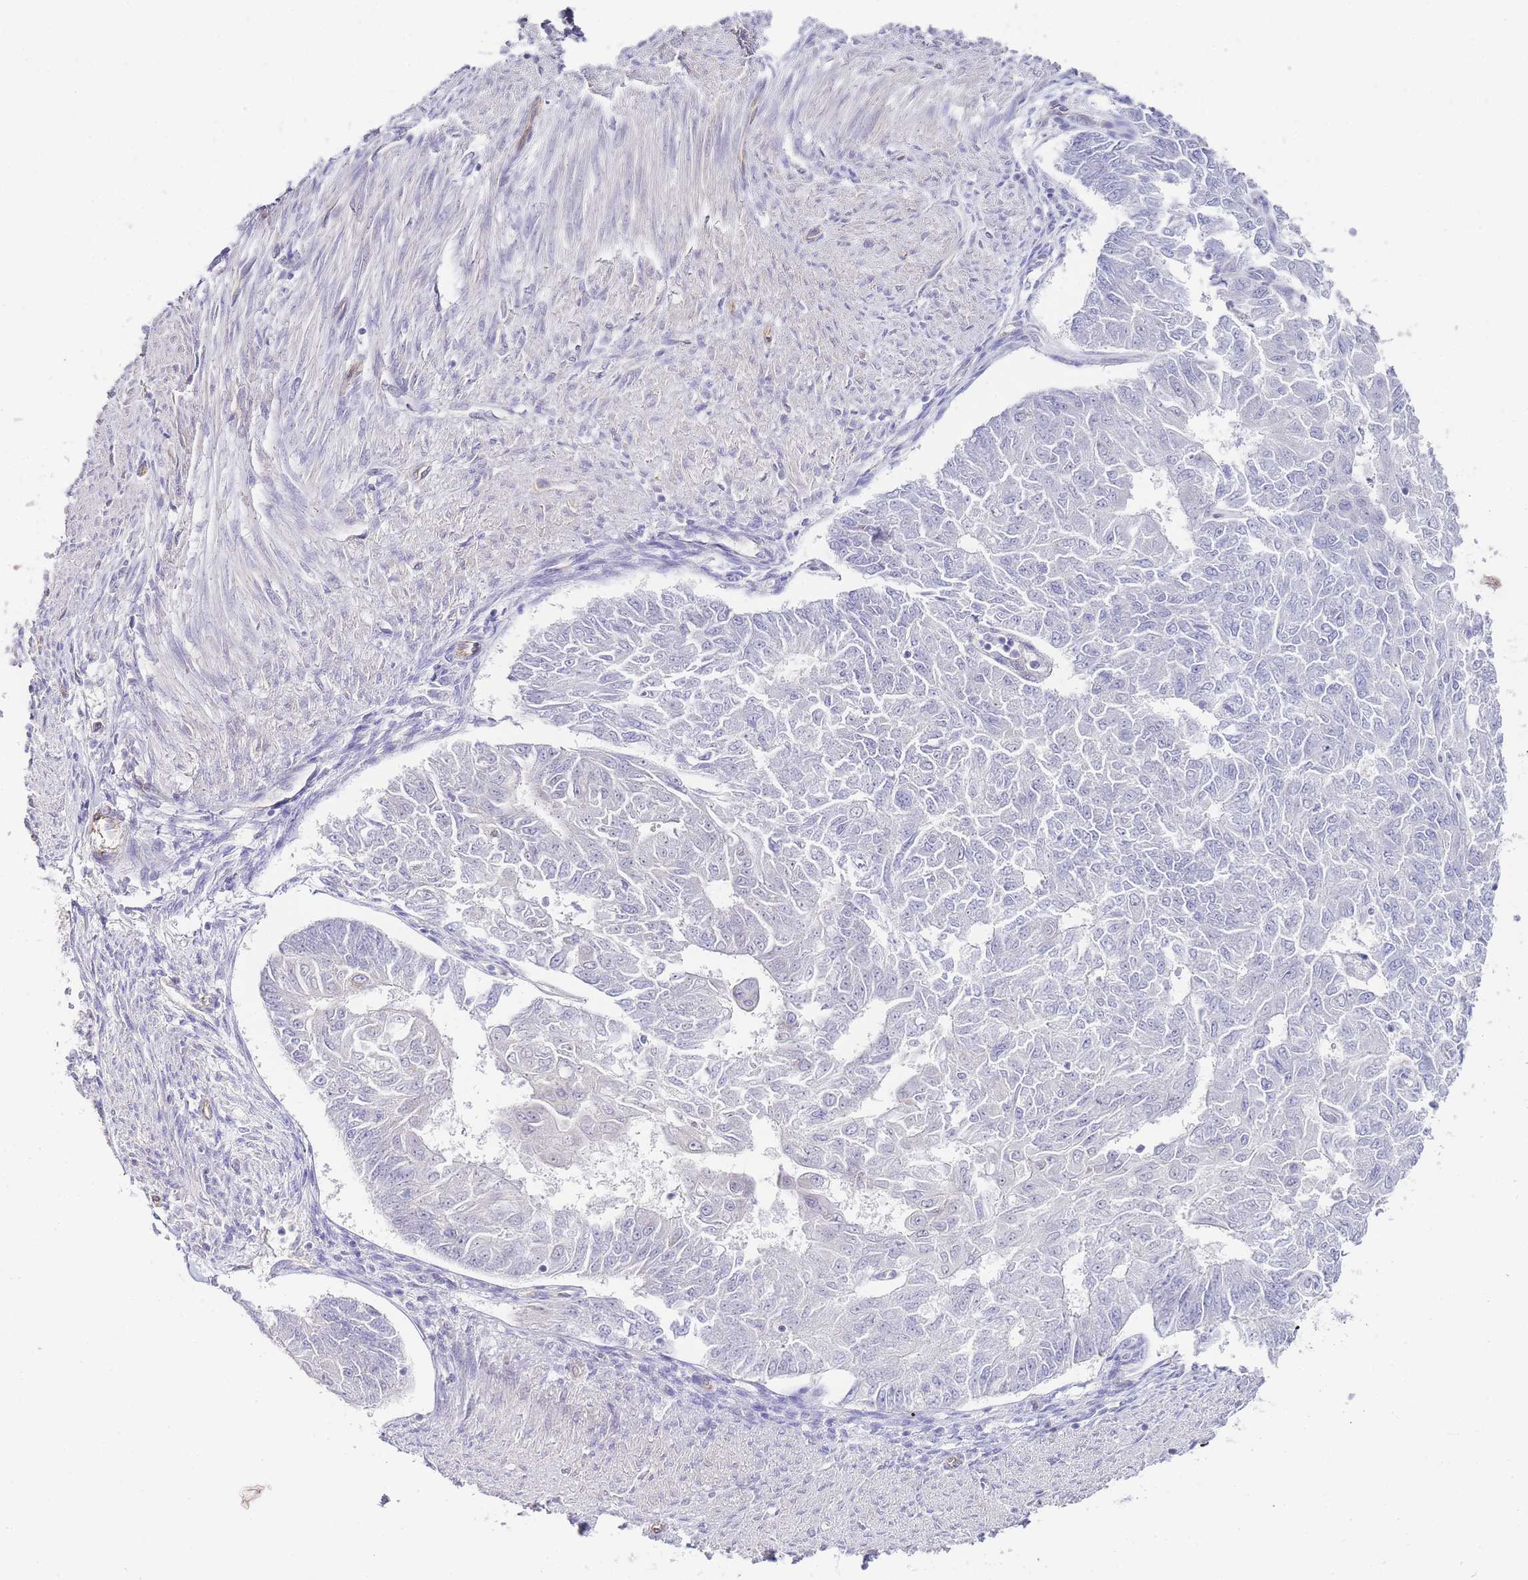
{"staining": {"intensity": "negative", "quantity": "none", "location": "none"}, "tissue": "endometrial cancer", "cell_type": "Tumor cells", "image_type": "cancer", "snomed": [{"axis": "morphology", "description": "Adenocarcinoma, NOS"}, {"axis": "topography", "description": "Endometrium"}], "caption": "There is no significant expression in tumor cells of adenocarcinoma (endometrial). Nuclei are stained in blue.", "gene": "PDCD7", "patient": {"sex": "female", "age": 32}}